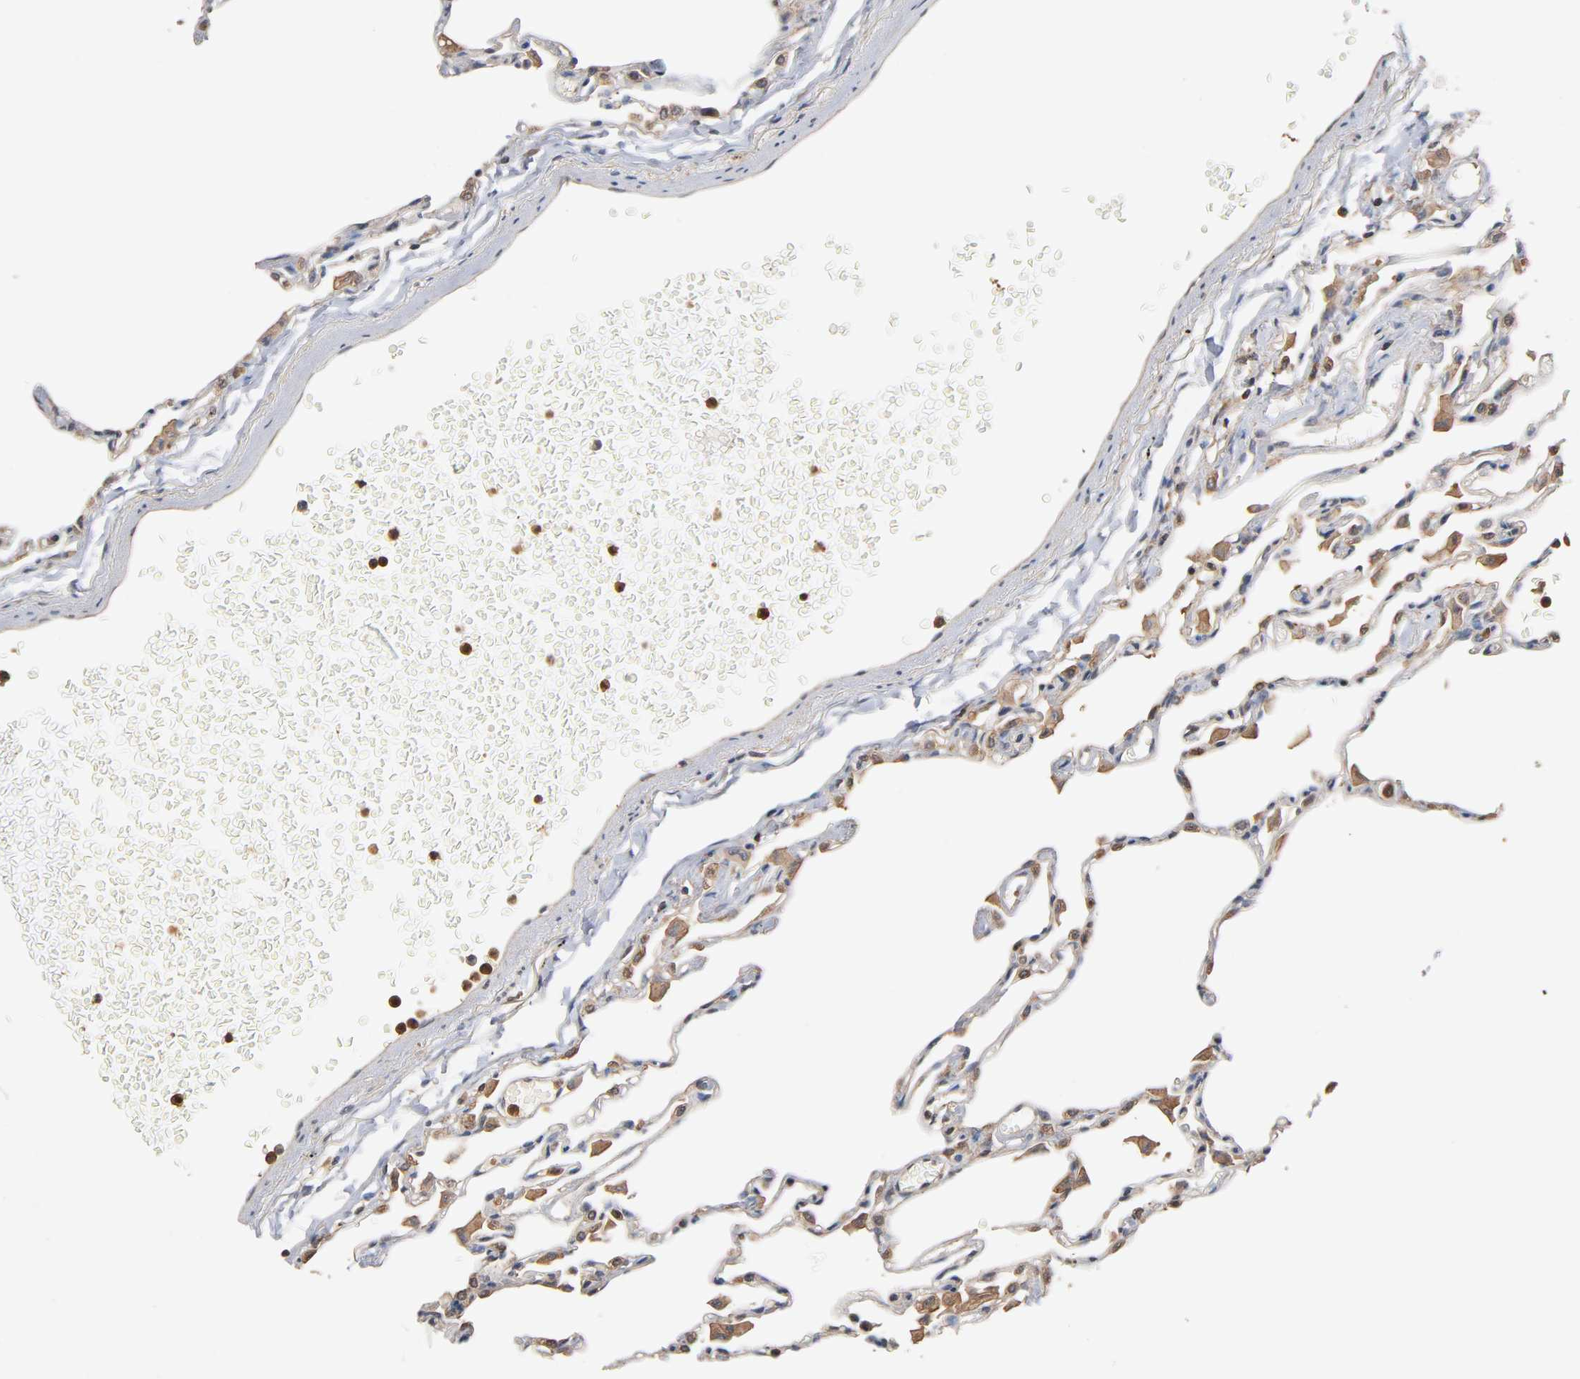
{"staining": {"intensity": "moderate", "quantity": "<25%", "location": "cytoplasmic/membranous"}, "tissue": "lung", "cell_type": "Alveolar cells", "image_type": "normal", "snomed": [{"axis": "morphology", "description": "Normal tissue, NOS"}, {"axis": "topography", "description": "Lung"}], "caption": "Immunohistochemistry (IHC) image of unremarkable lung: lung stained using immunohistochemistry (IHC) exhibits low levels of moderate protein expression localized specifically in the cytoplasmic/membranous of alveolar cells, appearing as a cytoplasmic/membranous brown color.", "gene": "ALDOA", "patient": {"sex": "female", "age": 49}}